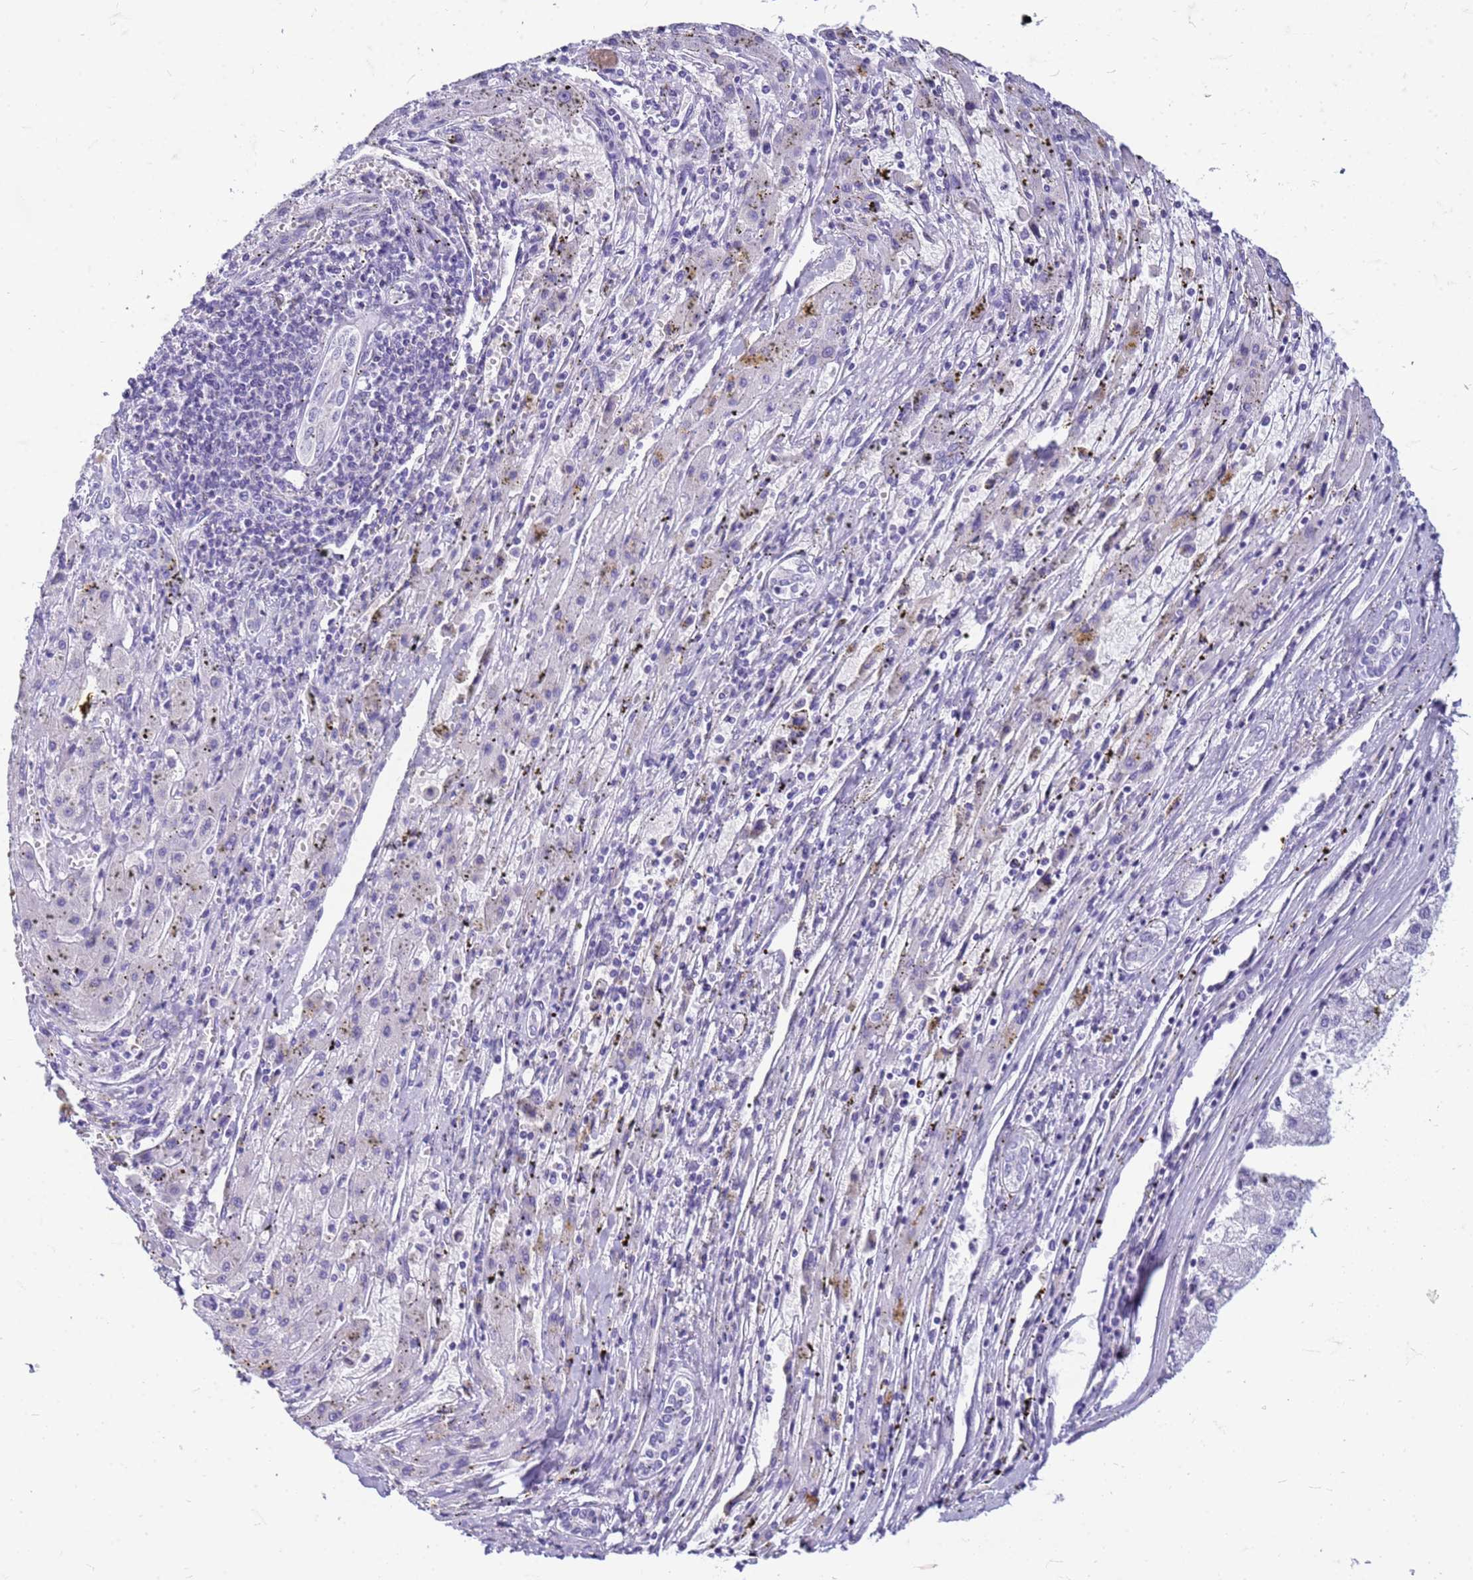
{"staining": {"intensity": "negative", "quantity": "none", "location": "none"}, "tissue": "liver cancer", "cell_type": "Tumor cells", "image_type": "cancer", "snomed": [{"axis": "morphology", "description": "Carcinoma, Hepatocellular, NOS"}, {"axis": "topography", "description": "Liver"}], "caption": "Immunohistochemical staining of liver cancer shows no significant expression in tumor cells.", "gene": "CFAP100", "patient": {"sex": "male", "age": 72}}